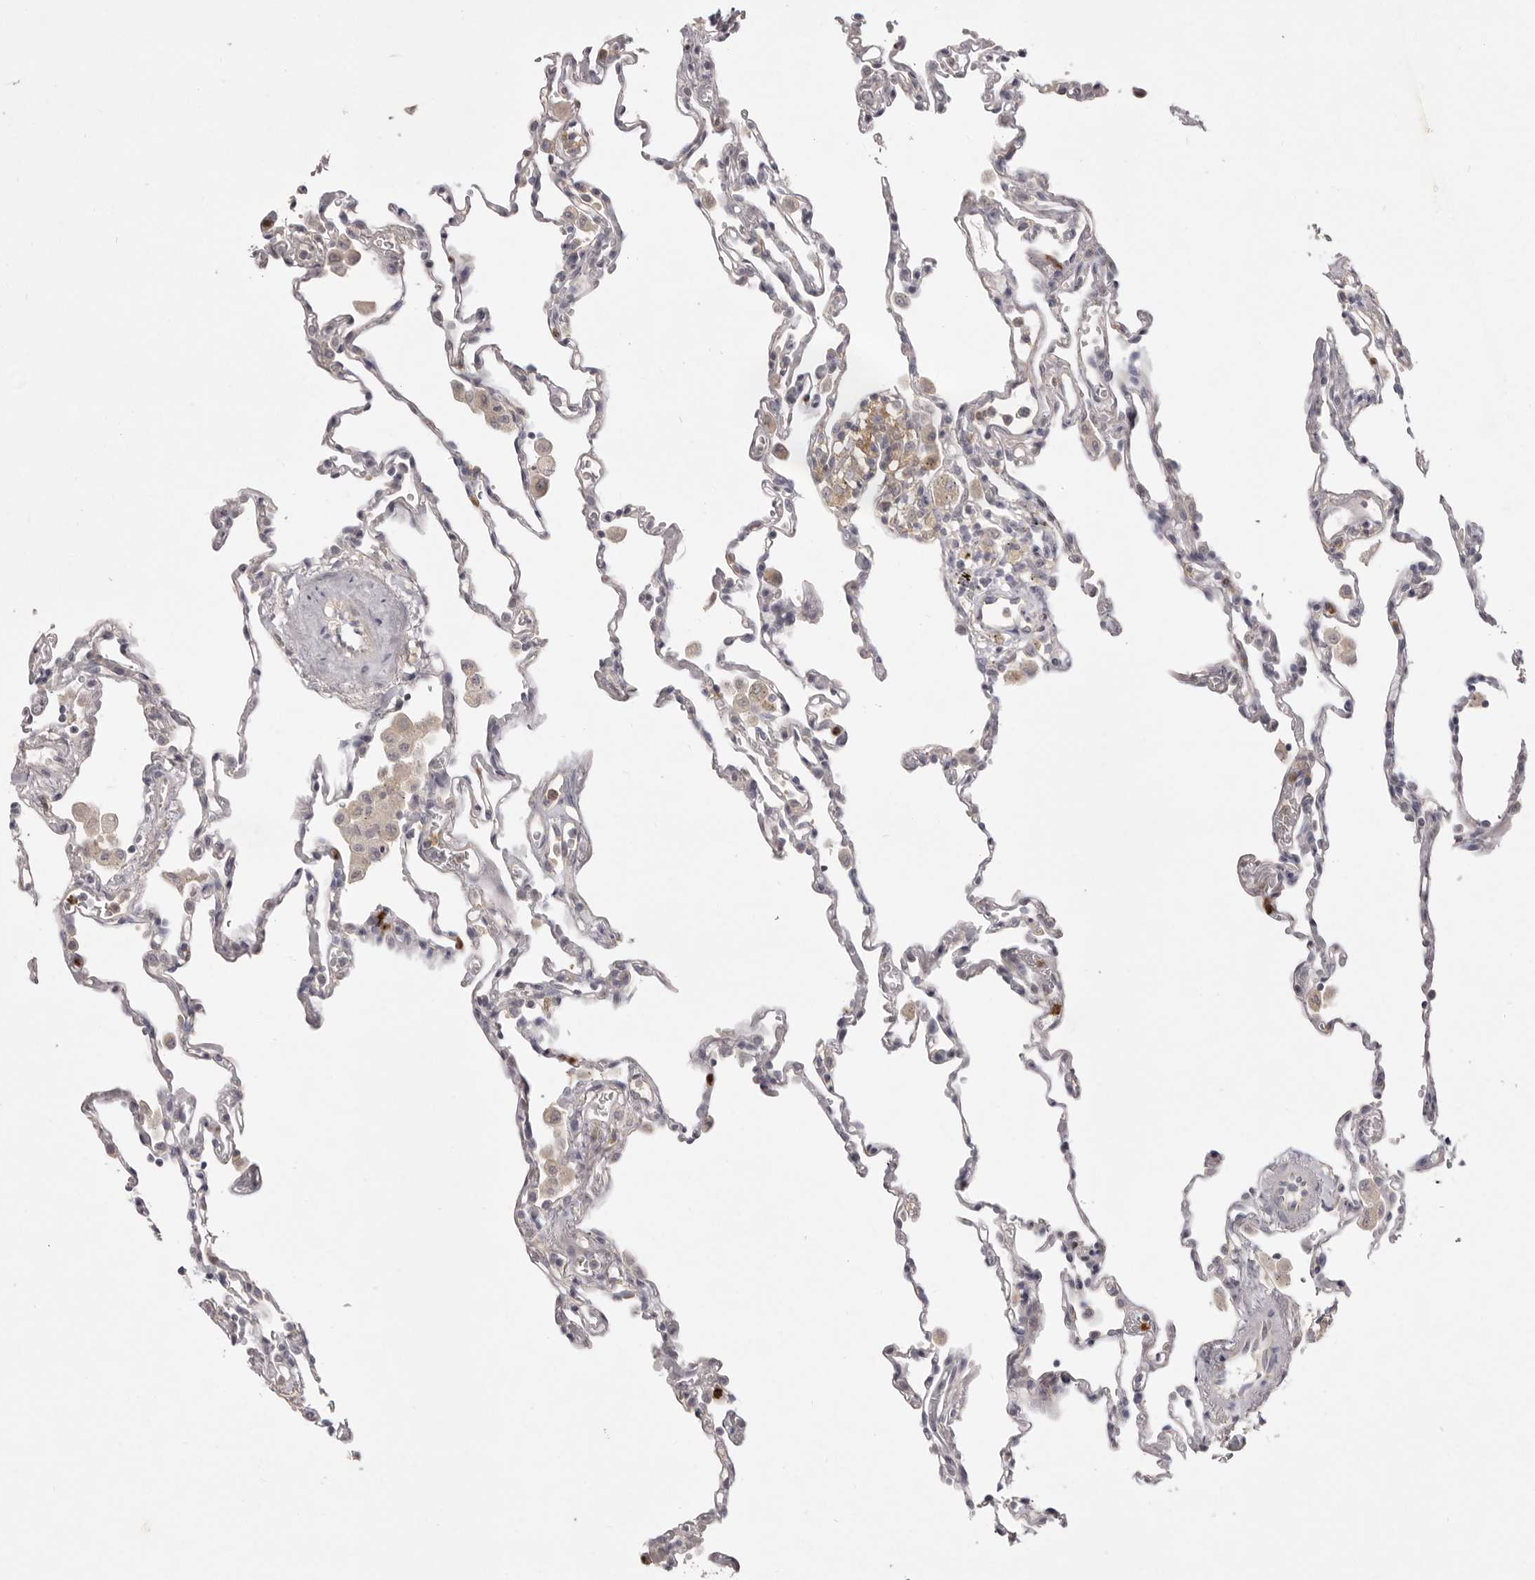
{"staining": {"intensity": "negative", "quantity": "none", "location": "none"}, "tissue": "lung", "cell_type": "Alveolar cells", "image_type": "normal", "snomed": [{"axis": "morphology", "description": "Normal tissue, NOS"}, {"axis": "topography", "description": "Lung"}], "caption": "Immunohistochemistry photomicrograph of benign lung: human lung stained with DAB (3,3'-diaminobenzidine) demonstrates no significant protein expression in alveolar cells. Nuclei are stained in blue.", "gene": "GPR84", "patient": {"sex": "male", "age": 59}}